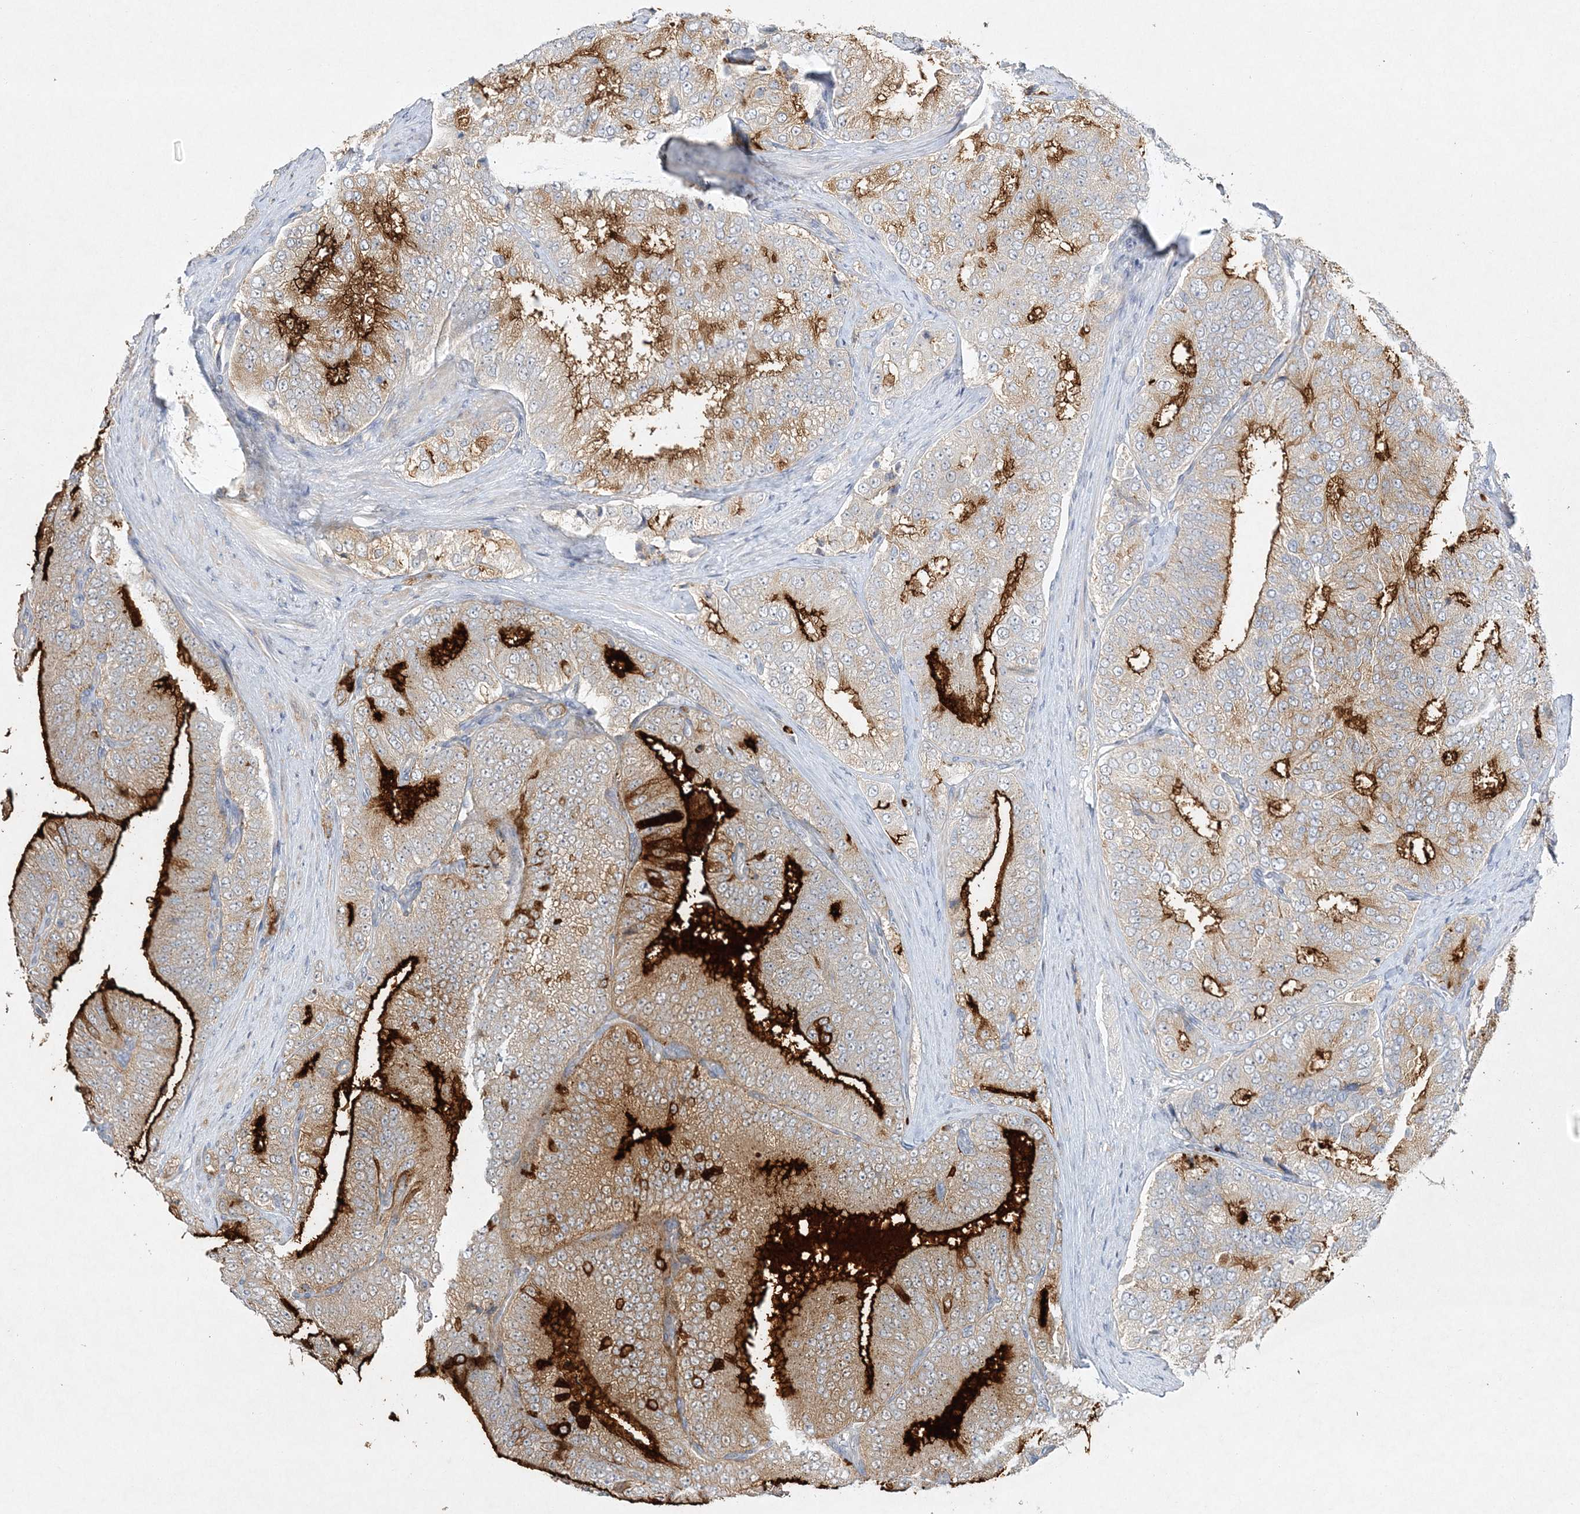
{"staining": {"intensity": "strong", "quantity": "25%-75%", "location": "cytoplasmic/membranous"}, "tissue": "prostate cancer", "cell_type": "Tumor cells", "image_type": "cancer", "snomed": [{"axis": "morphology", "description": "Adenocarcinoma, High grade"}, {"axis": "topography", "description": "Prostate"}], "caption": "The image reveals a brown stain indicating the presence of a protein in the cytoplasmic/membranous of tumor cells in prostate cancer (adenocarcinoma (high-grade)).", "gene": "MAT2B", "patient": {"sex": "male", "age": 58}}